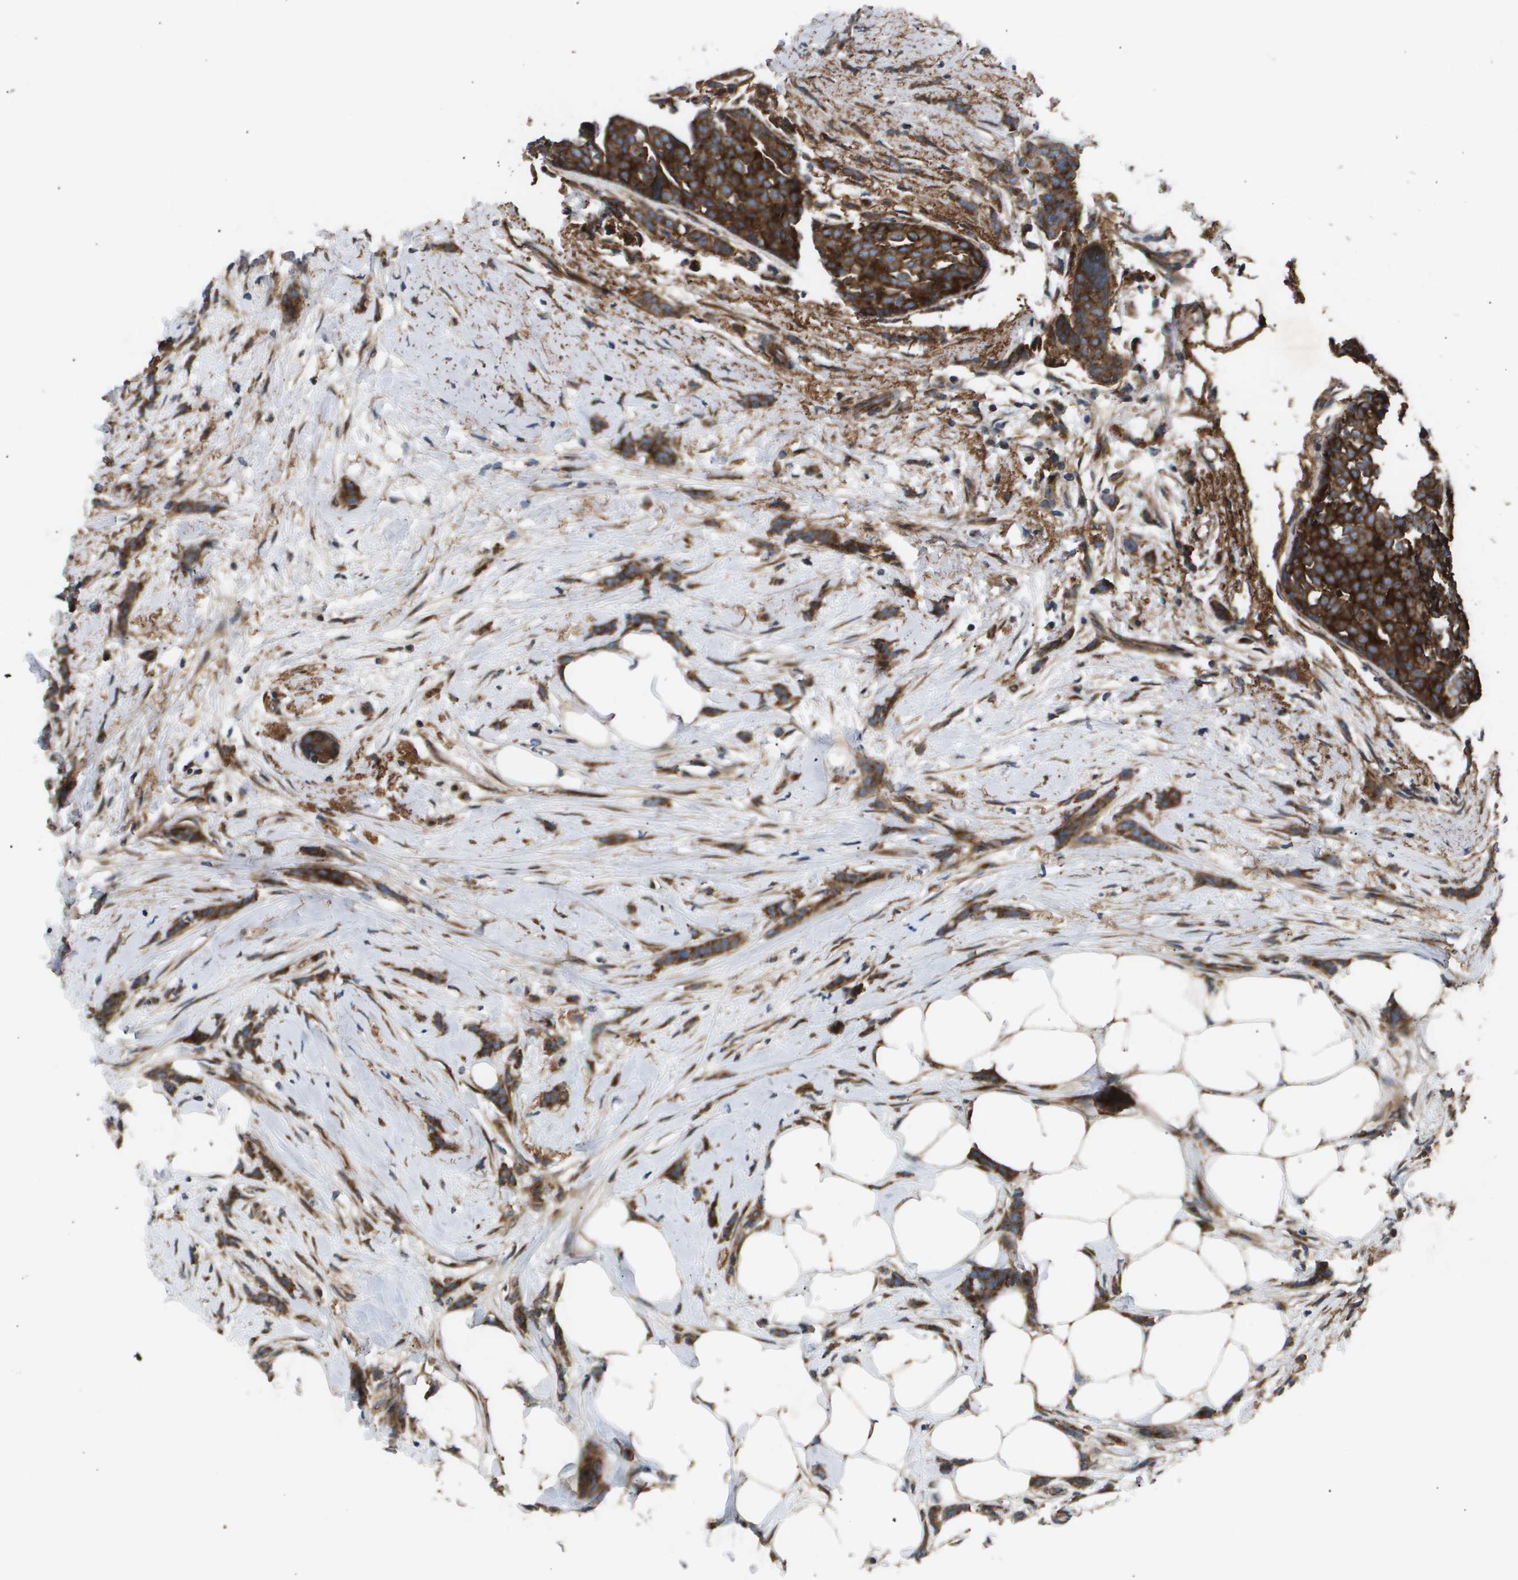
{"staining": {"intensity": "strong", "quantity": ">75%", "location": "cytoplasmic/membranous"}, "tissue": "breast cancer", "cell_type": "Tumor cells", "image_type": "cancer", "snomed": [{"axis": "morphology", "description": "Lobular carcinoma, in situ"}, {"axis": "morphology", "description": "Lobular carcinoma"}, {"axis": "topography", "description": "Breast"}], "caption": "Immunohistochemical staining of lobular carcinoma in situ (breast) shows high levels of strong cytoplasmic/membranous protein expression in about >75% of tumor cells.", "gene": "LYSMD3", "patient": {"sex": "female", "age": 41}}